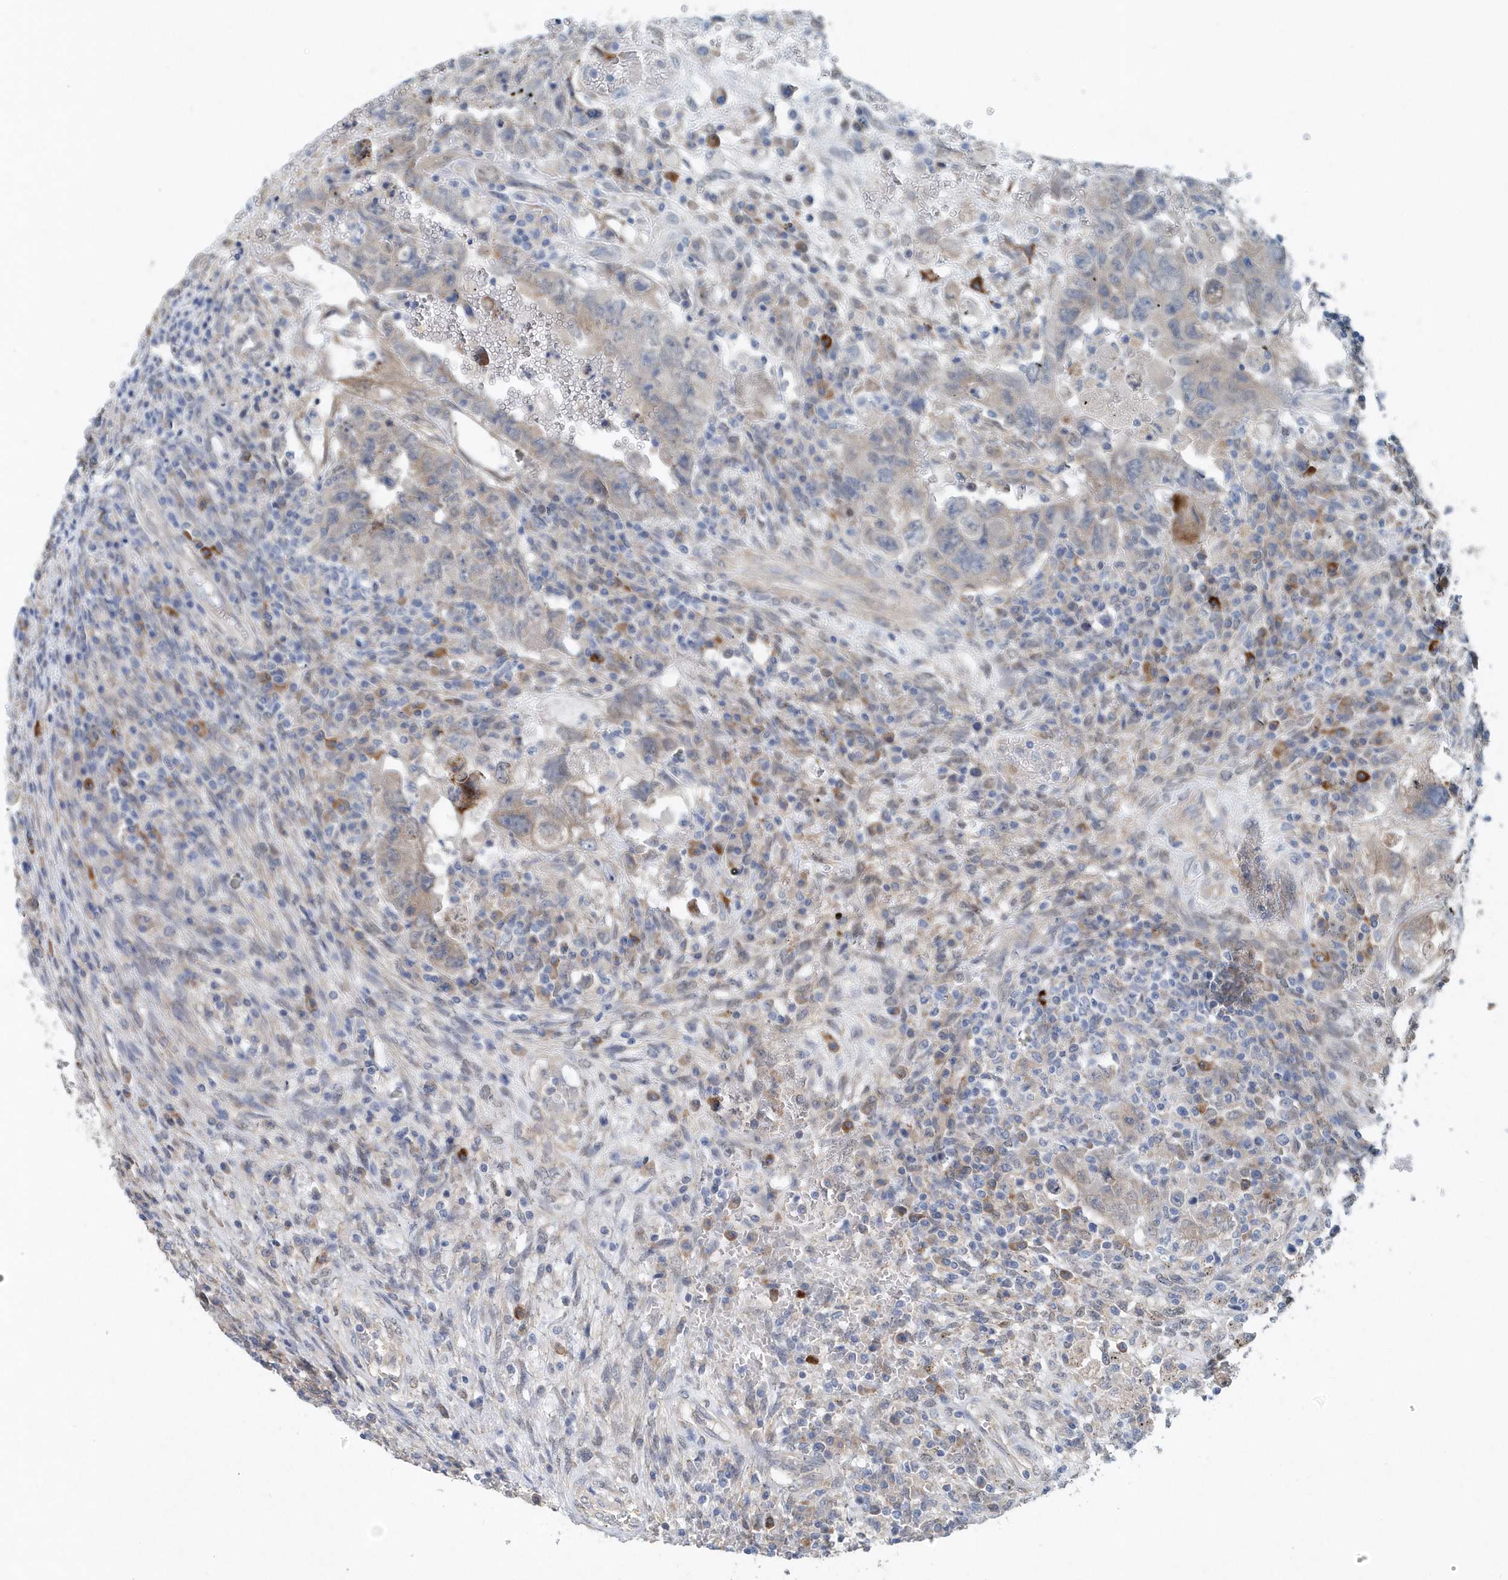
{"staining": {"intensity": "negative", "quantity": "none", "location": "none"}, "tissue": "testis cancer", "cell_type": "Tumor cells", "image_type": "cancer", "snomed": [{"axis": "morphology", "description": "Carcinoma, Embryonal, NOS"}, {"axis": "topography", "description": "Testis"}], "caption": "A high-resolution histopathology image shows immunohistochemistry staining of testis cancer, which reveals no significant positivity in tumor cells.", "gene": "PFN2", "patient": {"sex": "male", "age": 26}}